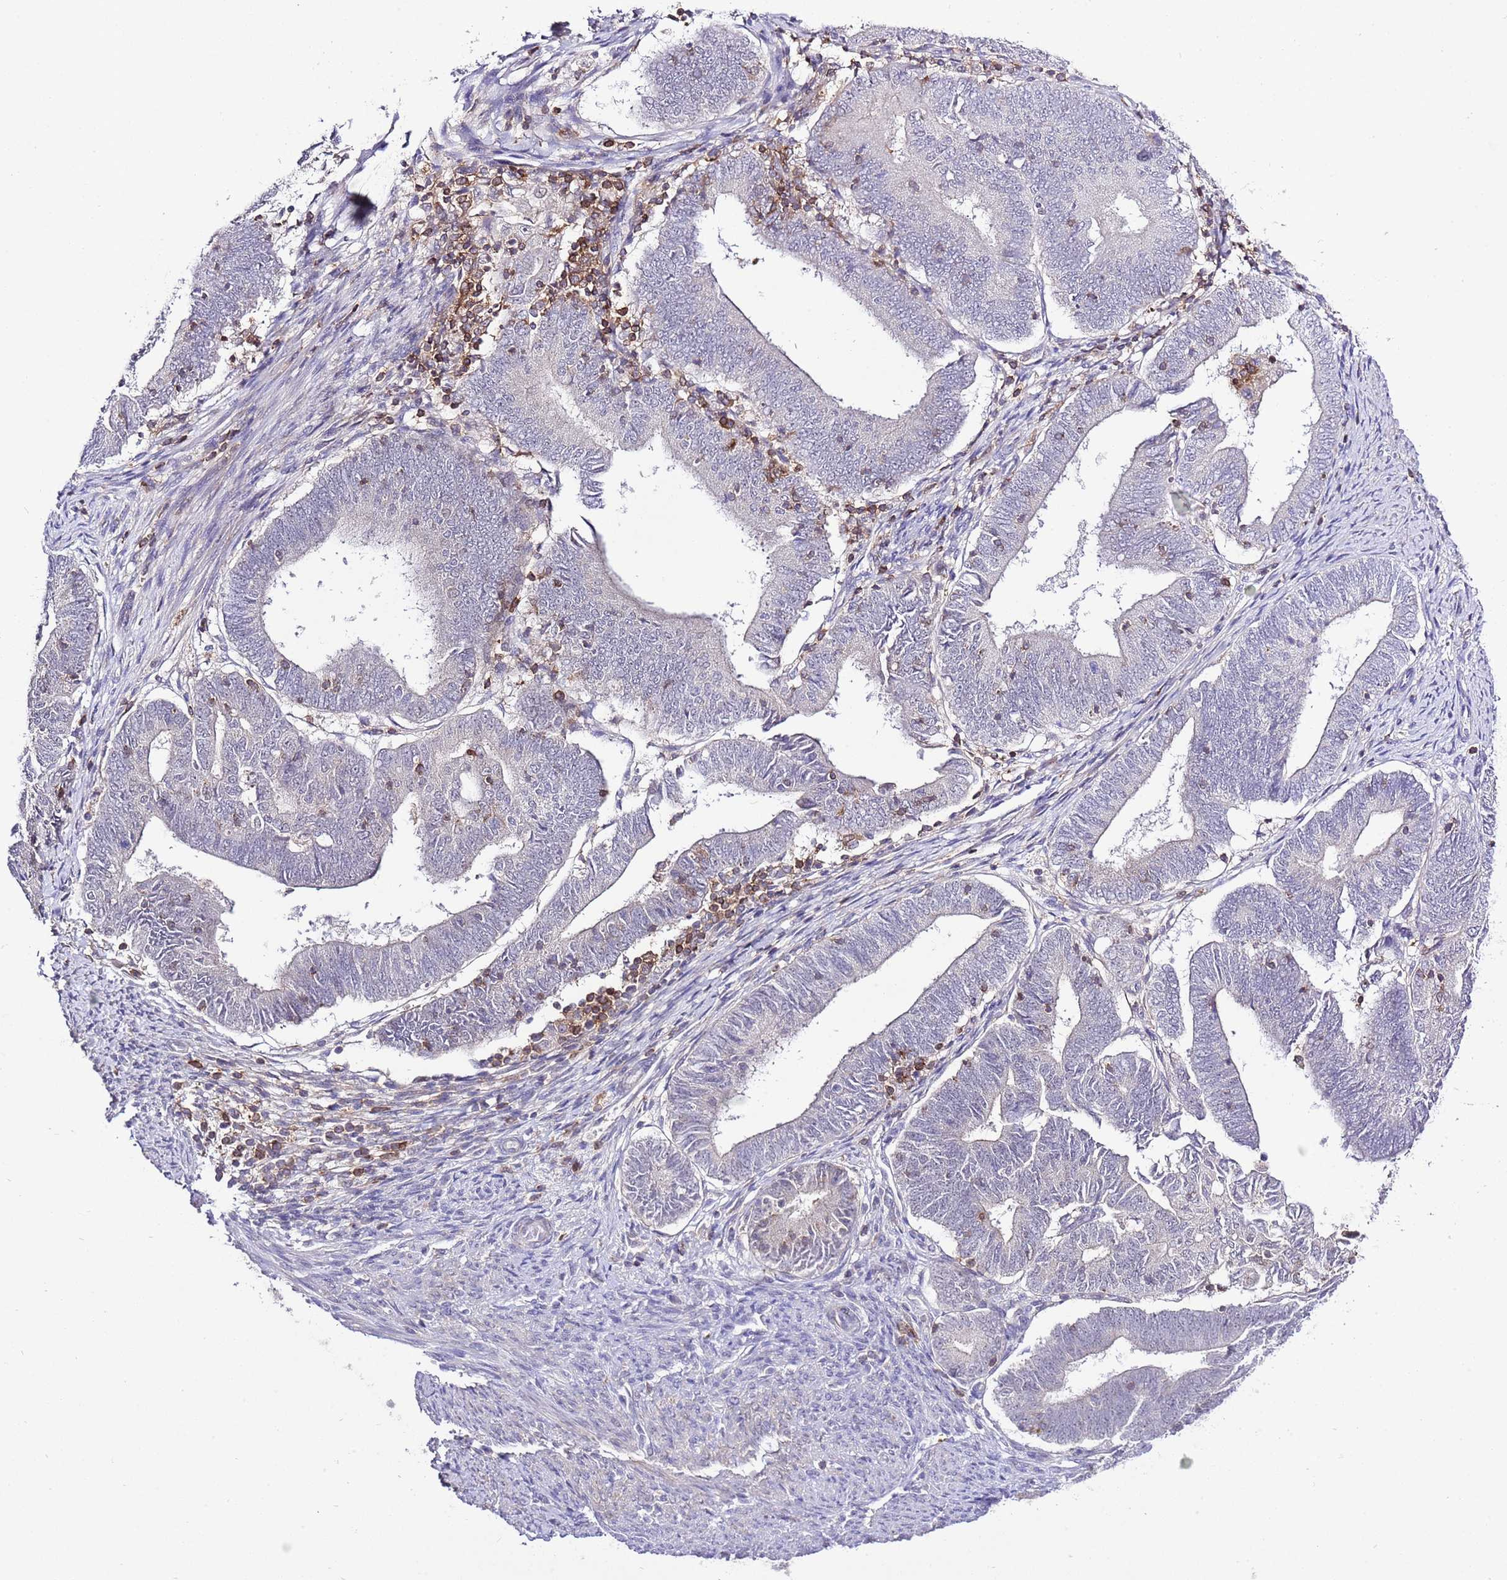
{"staining": {"intensity": "negative", "quantity": "none", "location": "none"}, "tissue": "endometrial cancer", "cell_type": "Tumor cells", "image_type": "cancer", "snomed": [{"axis": "morphology", "description": "Adenocarcinoma, NOS"}, {"axis": "topography", "description": "Endometrium"}], "caption": "Protein analysis of endometrial cancer (adenocarcinoma) shows no significant expression in tumor cells.", "gene": "EFHD1", "patient": {"sex": "female", "age": 70}}